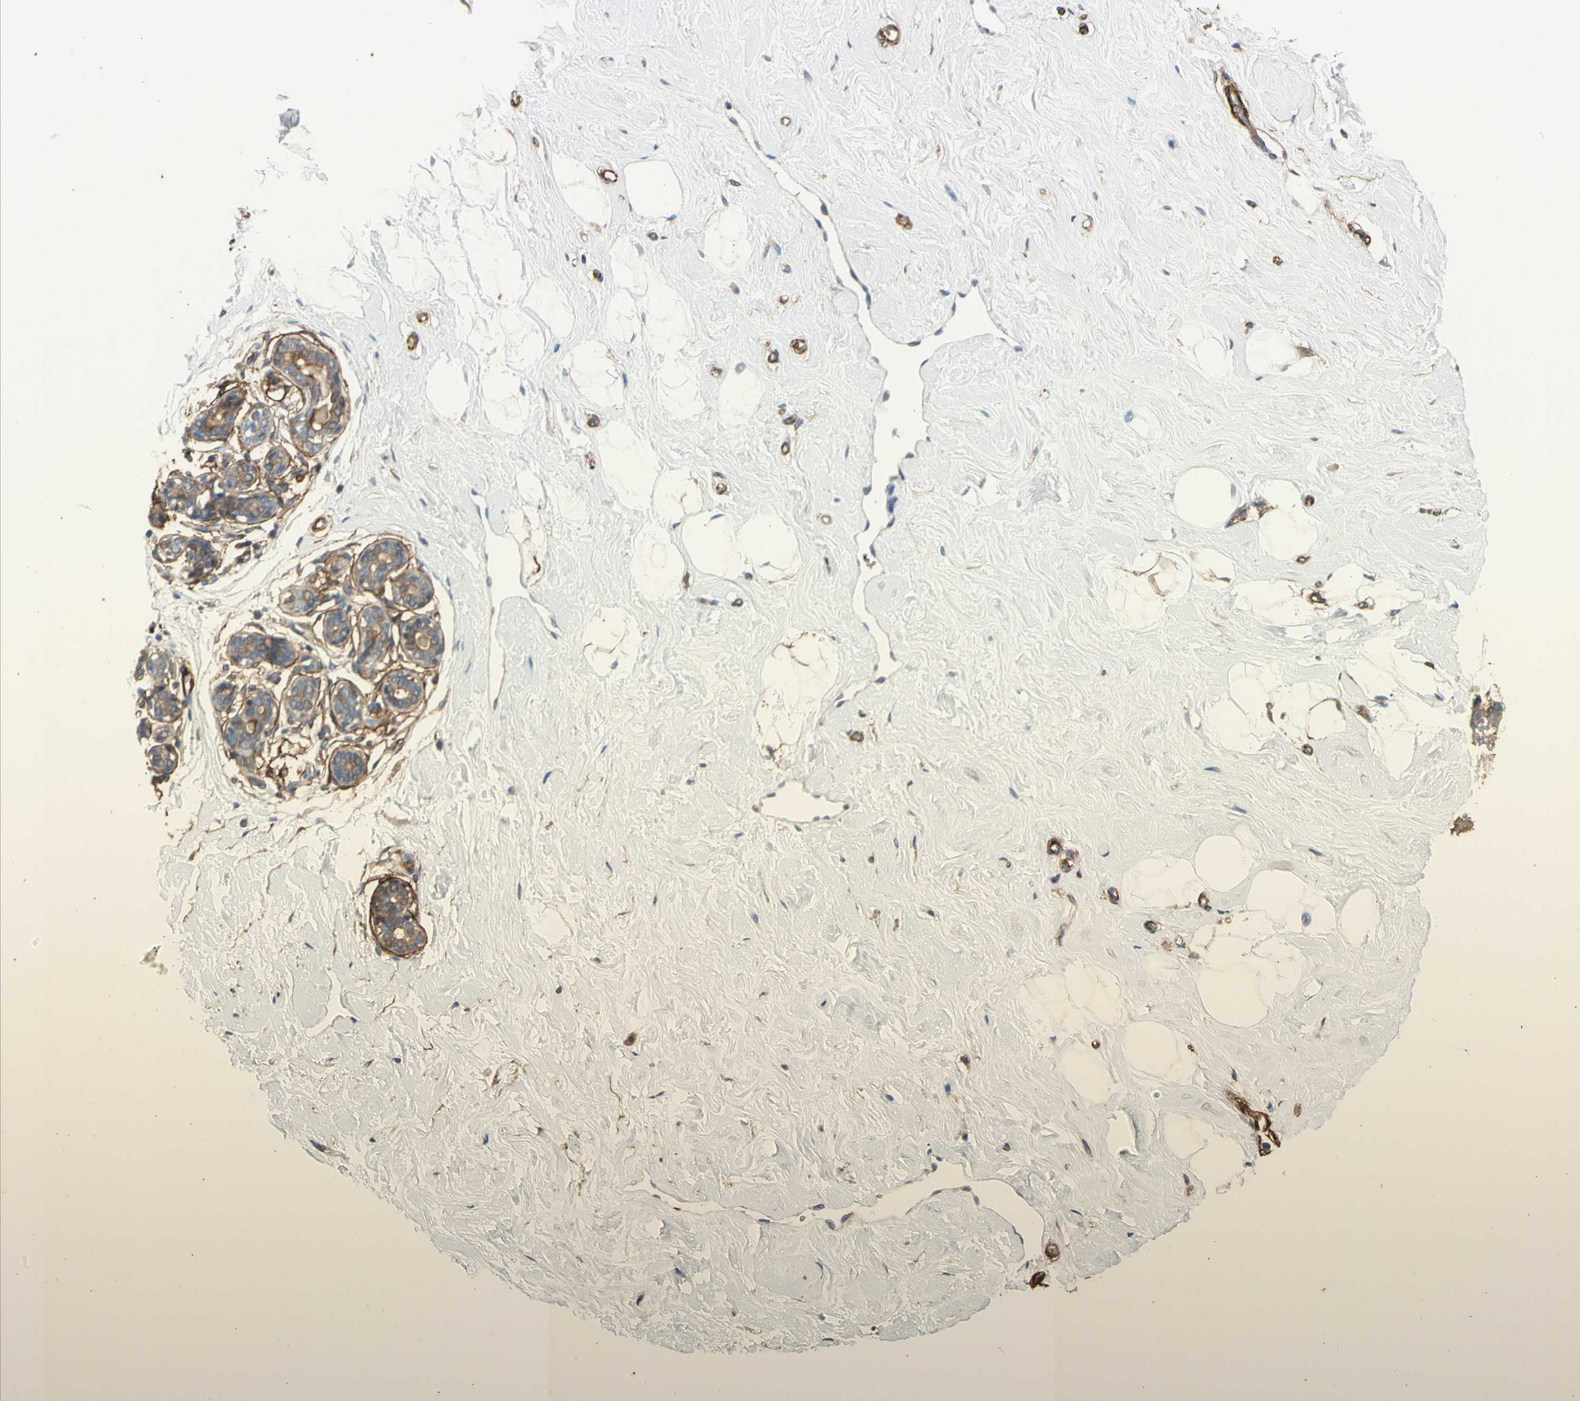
{"staining": {"intensity": "weak", "quantity": "<25%", "location": "cytoplasmic/membranous"}, "tissue": "breast", "cell_type": "Adipocytes", "image_type": "normal", "snomed": [{"axis": "morphology", "description": "Normal tissue, NOS"}, {"axis": "topography", "description": "Breast"}], "caption": "Immunohistochemistry of normal breast demonstrates no staining in adipocytes.", "gene": "SUSD2", "patient": {"sex": "female", "age": 23}}